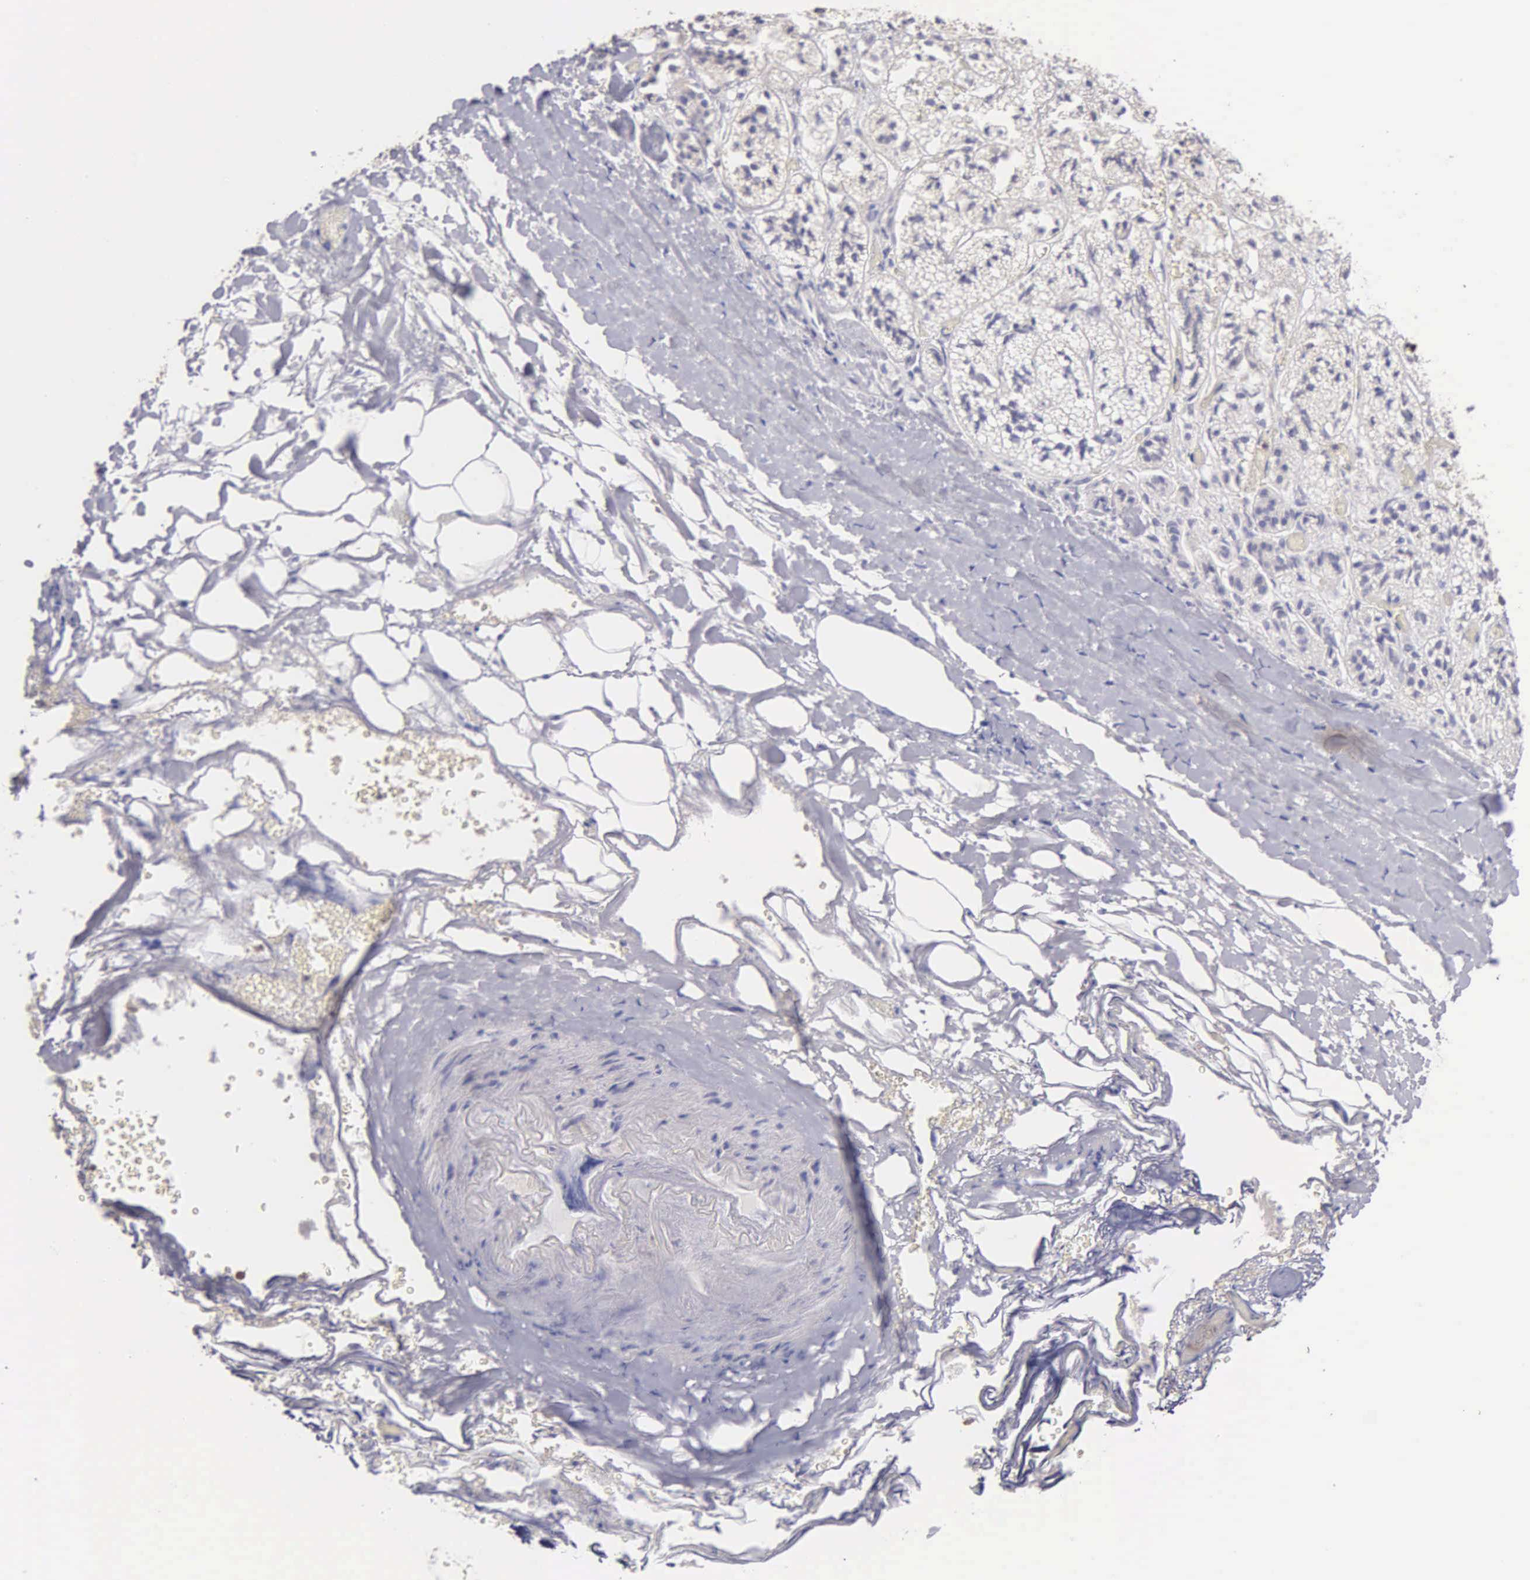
{"staining": {"intensity": "negative", "quantity": "none", "location": "none"}, "tissue": "adrenal gland", "cell_type": "Glandular cells", "image_type": "normal", "snomed": [{"axis": "morphology", "description": "Normal tissue, NOS"}, {"axis": "topography", "description": "Adrenal gland"}], "caption": "Photomicrograph shows no protein expression in glandular cells of unremarkable adrenal gland. The staining is performed using DAB brown chromogen with nuclei counter-stained in using hematoxylin.", "gene": "BRD1", "patient": {"sex": "male", "age": 53}}